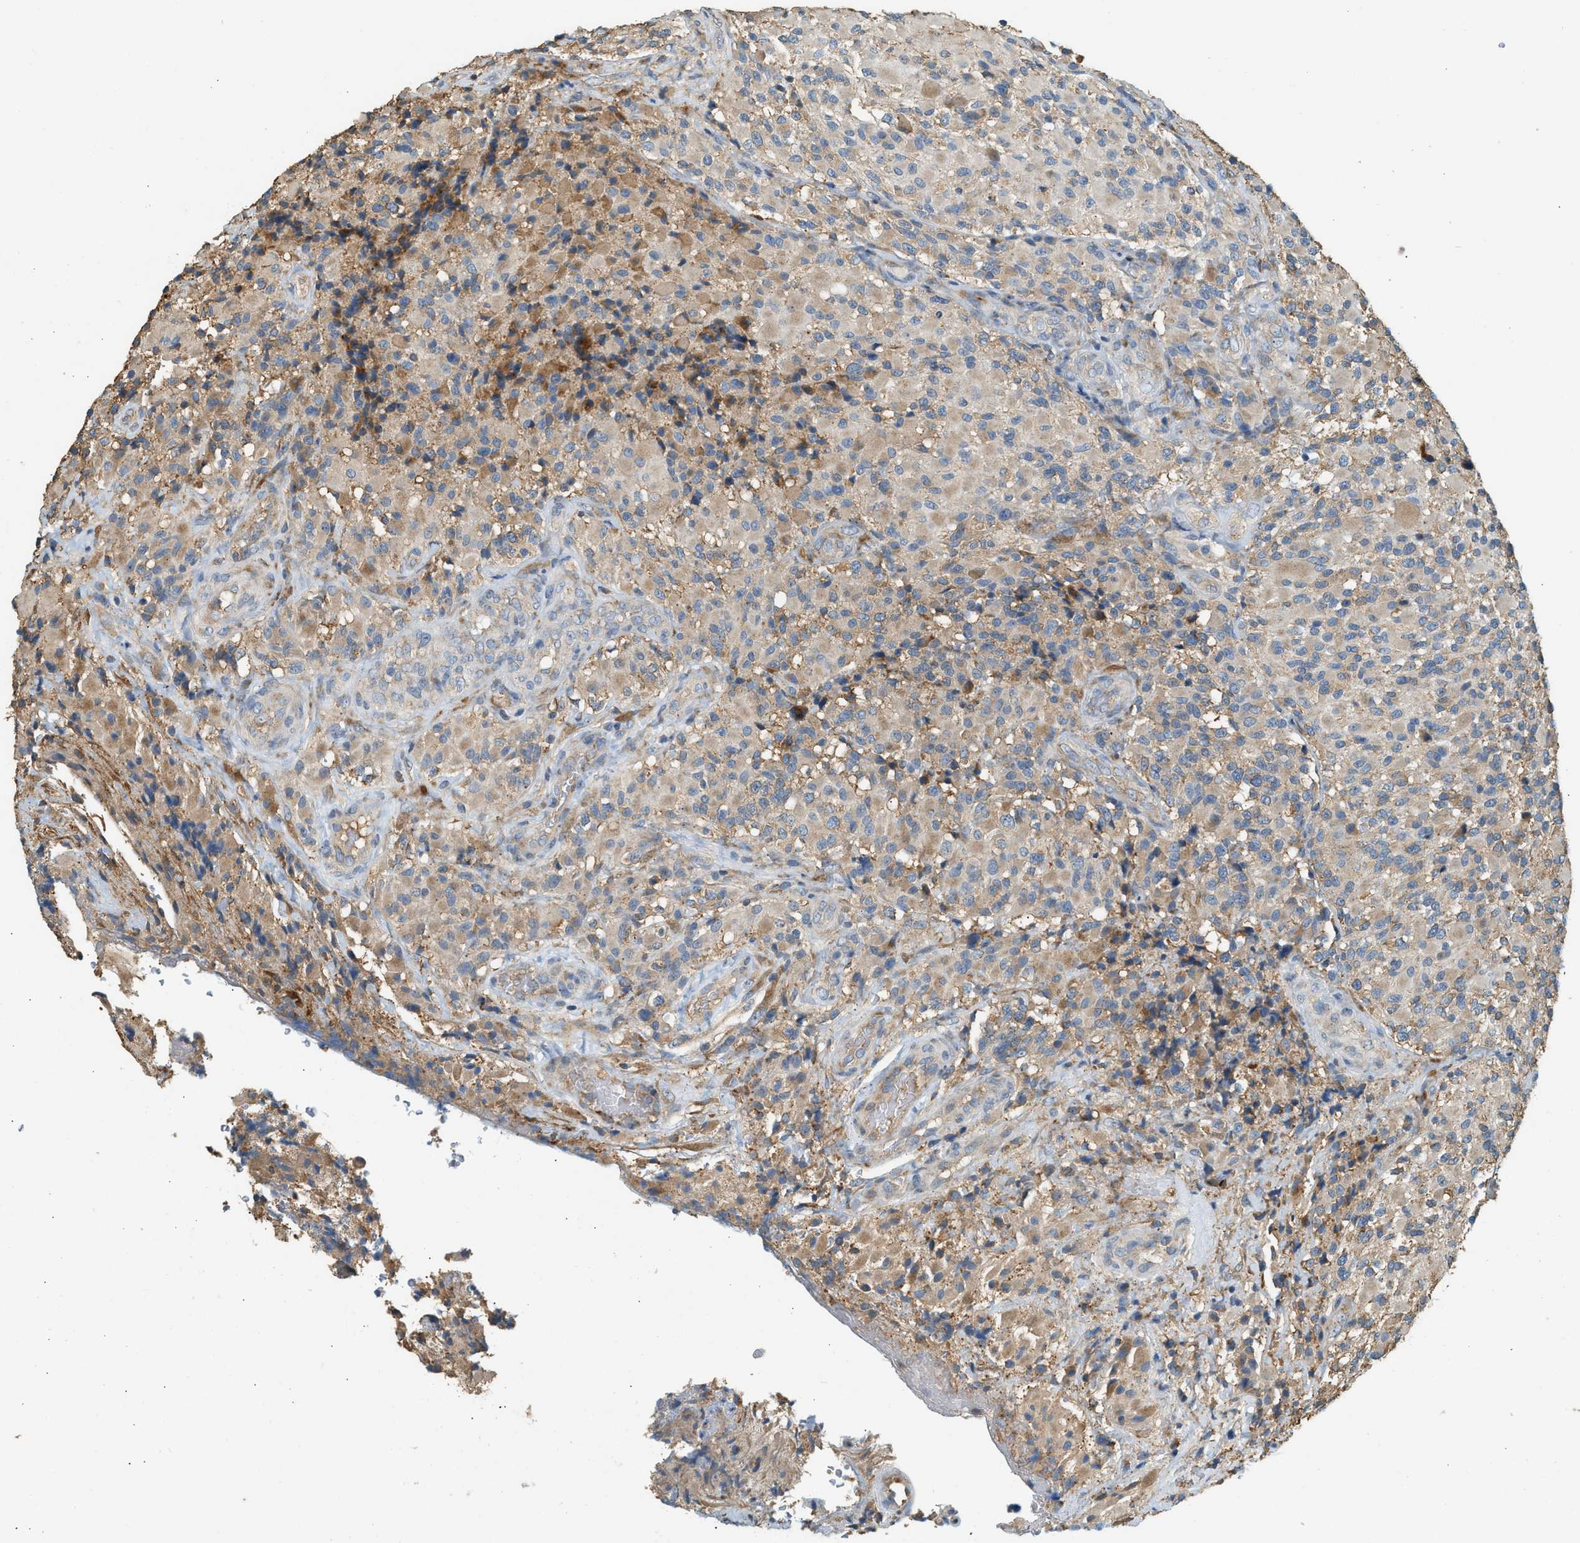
{"staining": {"intensity": "moderate", "quantity": ">75%", "location": "cytoplasmic/membranous"}, "tissue": "glioma", "cell_type": "Tumor cells", "image_type": "cancer", "snomed": [{"axis": "morphology", "description": "Glioma, malignant, High grade"}, {"axis": "topography", "description": "Brain"}], "caption": "Protein staining of glioma tissue reveals moderate cytoplasmic/membranous staining in about >75% of tumor cells.", "gene": "CTSB", "patient": {"sex": "male", "age": 71}}